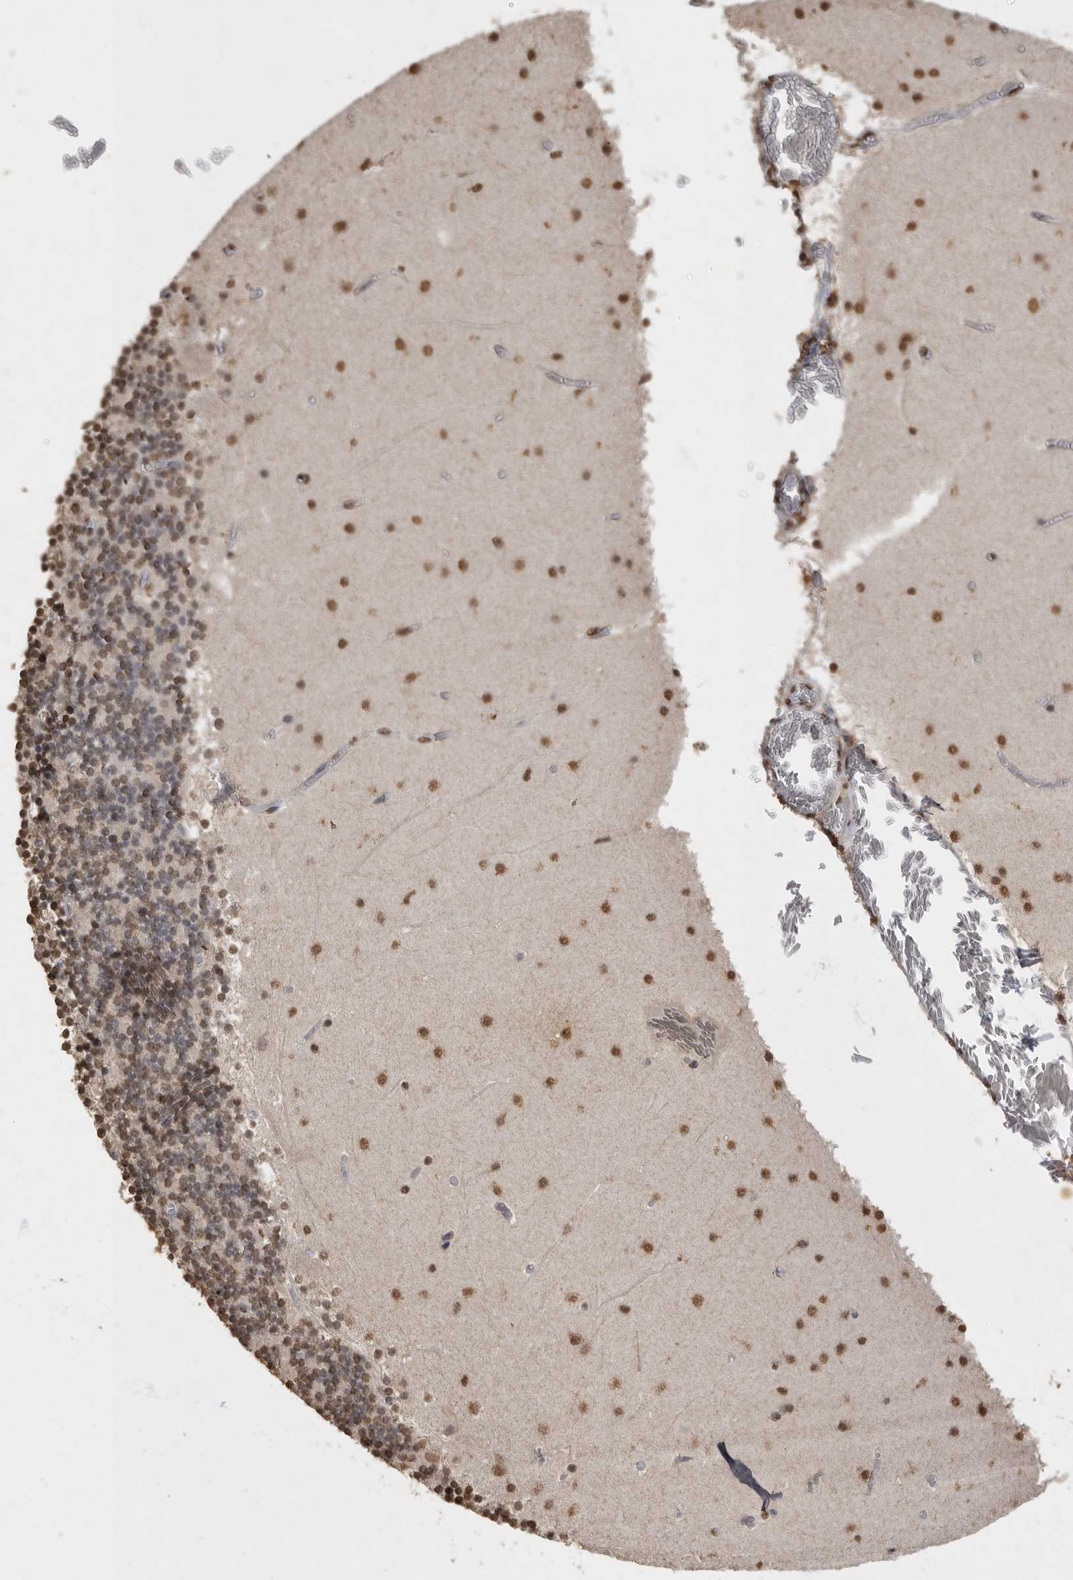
{"staining": {"intensity": "weak", "quantity": "25%-75%", "location": "nuclear"}, "tissue": "cerebellum", "cell_type": "Cells in granular layer", "image_type": "normal", "snomed": [{"axis": "morphology", "description": "Normal tissue, NOS"}, {"axis": "topography", "description": "Cerebellum"}], "caption": "This photomicrograph reveals immunohistochemistry staining of benign cerebellum, with low weak nuclear staining in approximately 25%-75% of cells in granular layer.", "gene": "NBL1", "patient": {"sex": "female", "age": 28}}